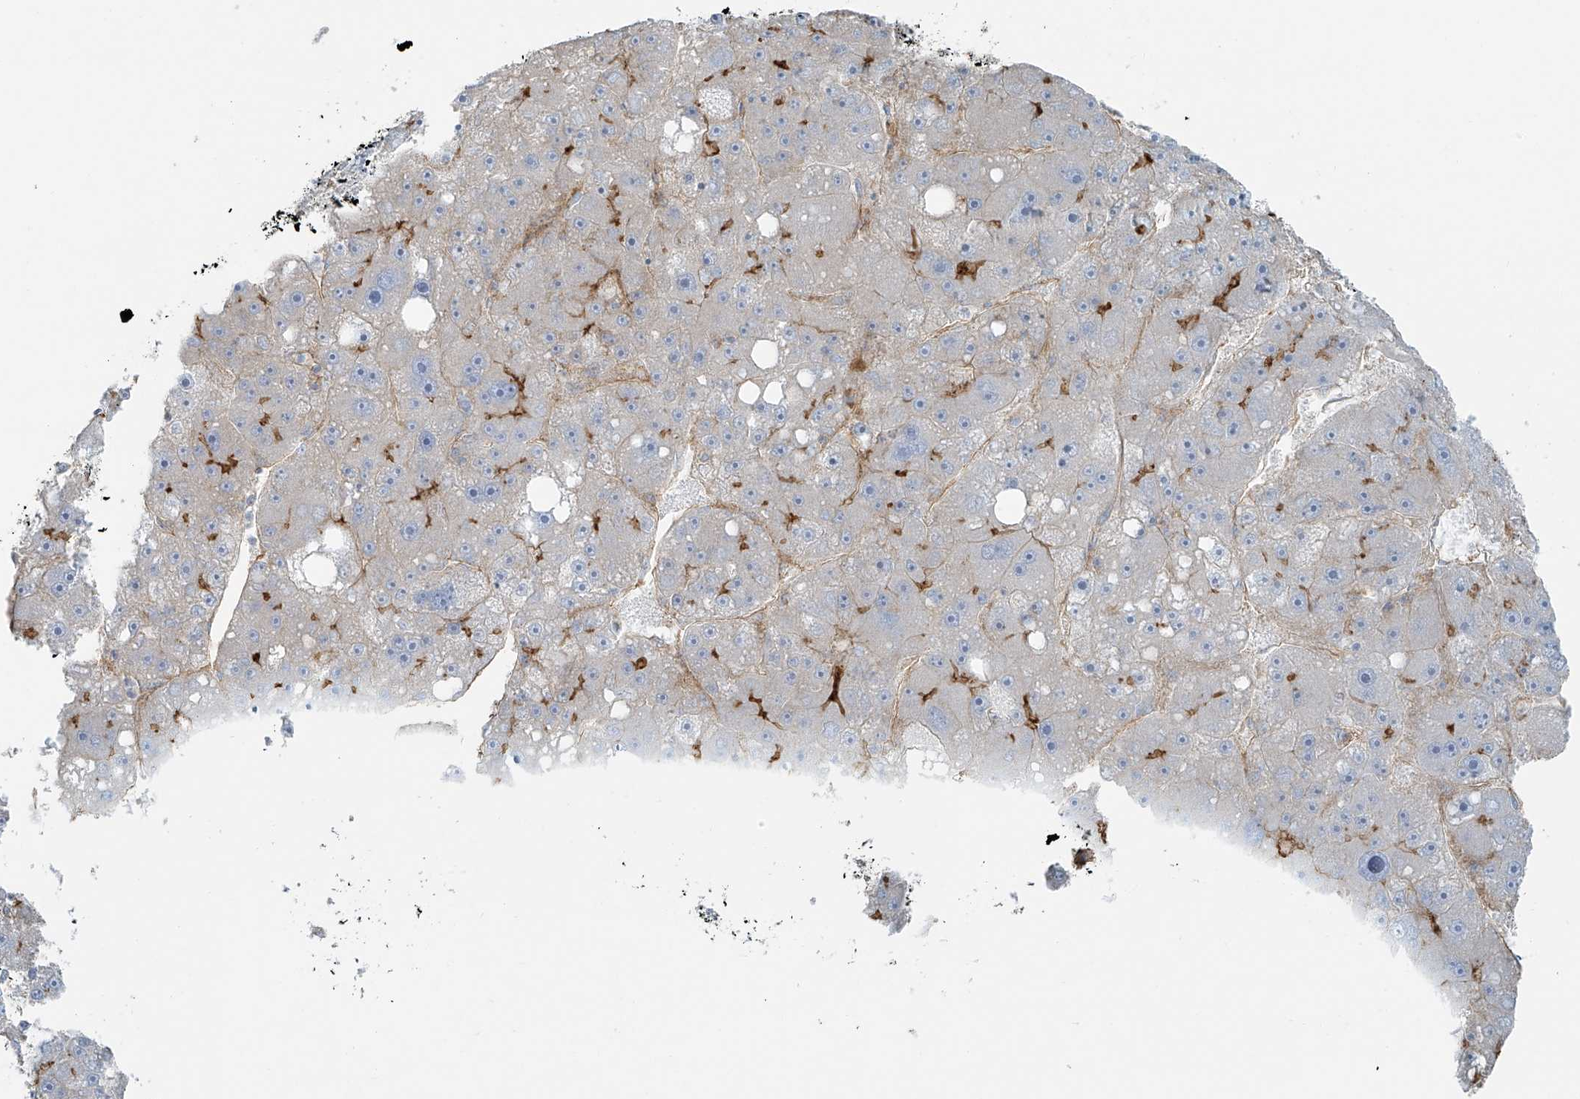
{"staining": {"intensity": "moderate", "quantity": "<25%", "location": "cytoplasmic/membranous"}, "tissue": "liver cancer", "cell_type": "Tumor cells", "image_type": "cancer", "snomed": [{"axis": "morphology", "description": "Carcinoma, Hepatocellular, NOS"}, {"axis": "topography", "description": "Liver"}], "caption": "The image displays a brown stain indicating the presence of a protein in the cytoplasmic/membranous of tumor cells in liver hepatocellular carcinoma.", "gene": "VAMP5", "patient": {"sex": "female", "age": 61}}